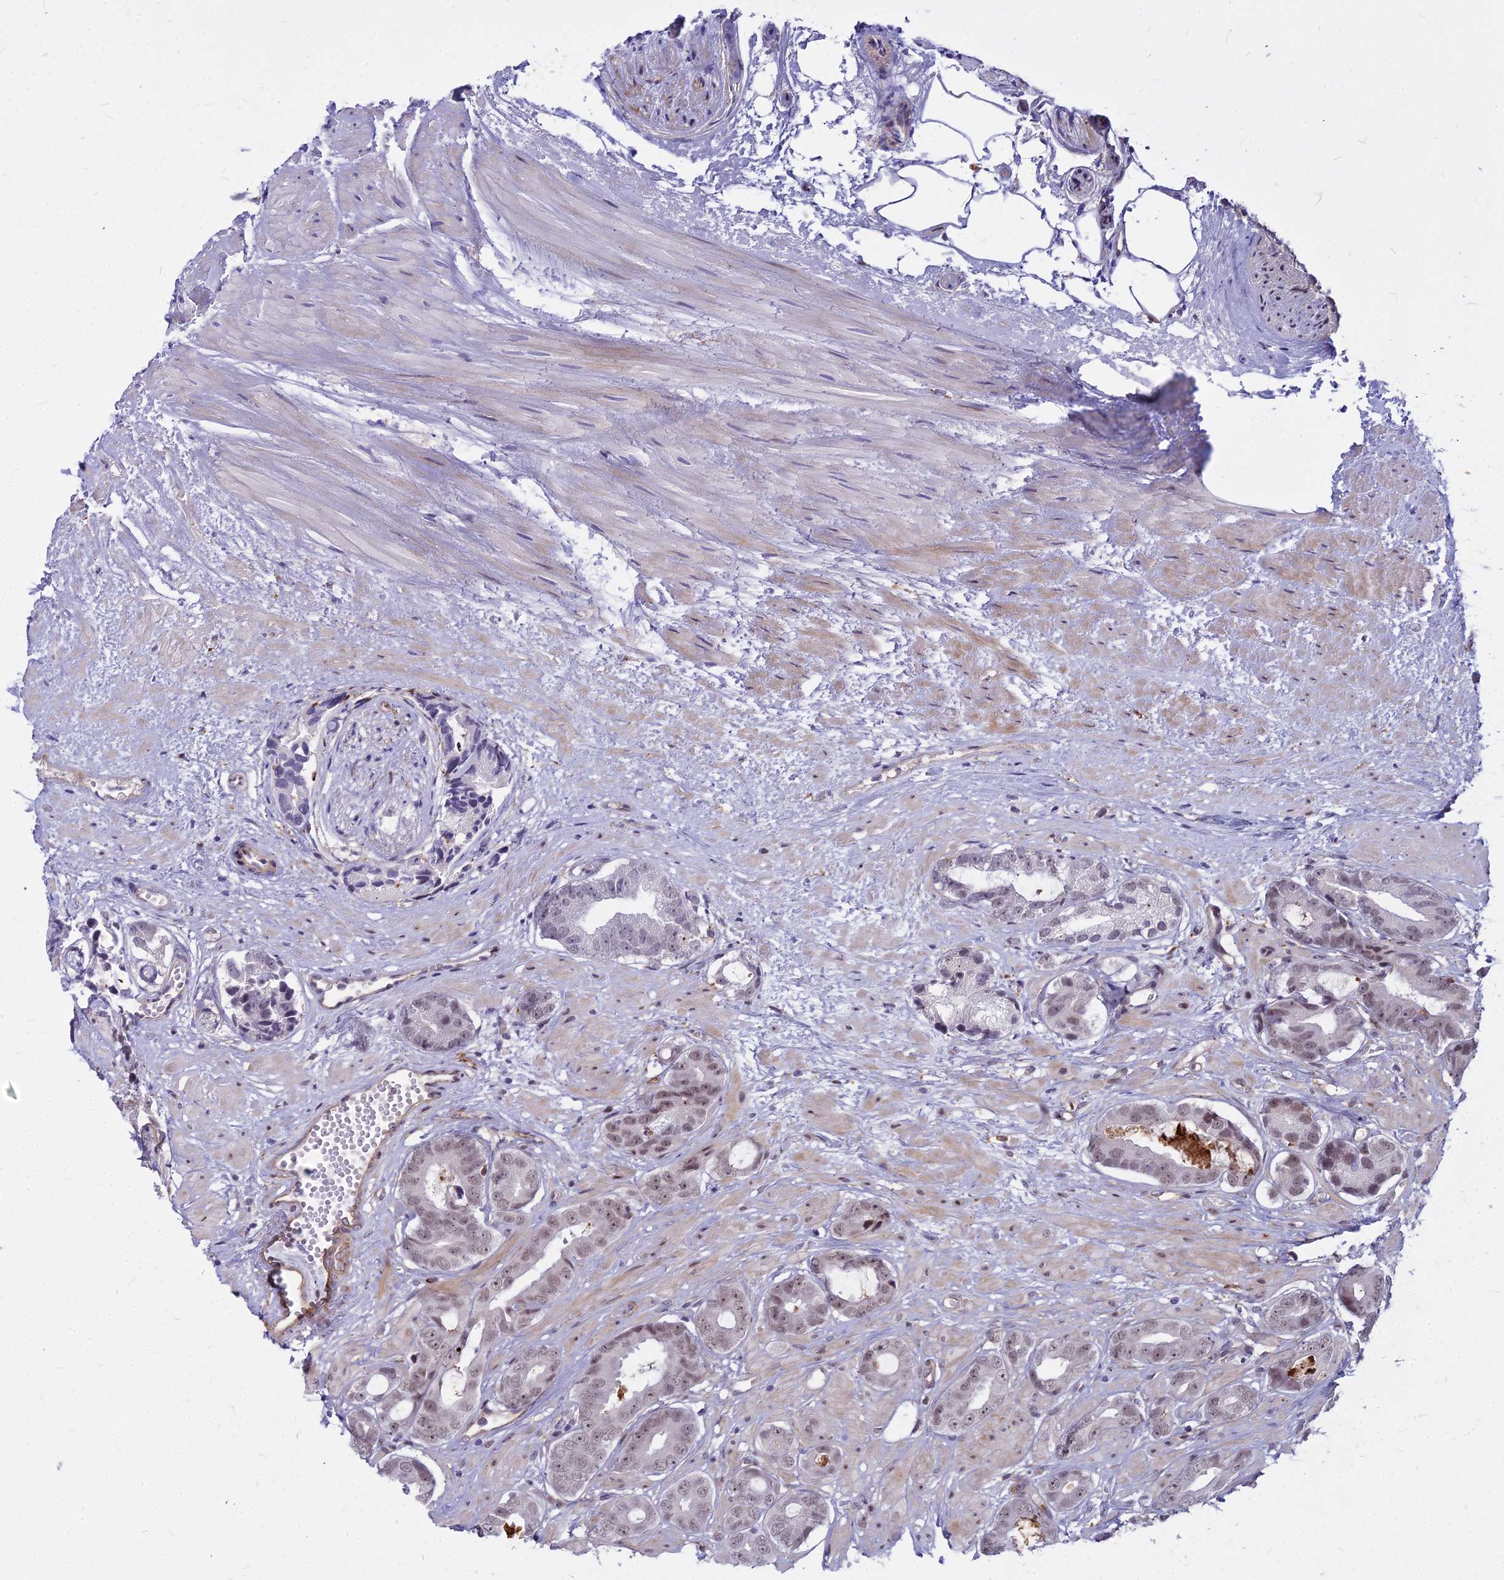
{"staining": {"intensity": "weak", "quantity": "25%-75%", "location": "nuclear"}, "tissue": "prostate cancer", "cell_type": "Tumor cells", "image_type": "cancer", "snomed": [{"axis": "morphology", "description": "Adenocarcinoma, Low grade"}, {"axis": "topography", "description": "Prostate"}], "caption": "About 25%-75% of tumor cells in human prostate low-grade adenocarcinoma demonstrate weak nuclear protein positivity as visualized by brown immunohistochemical staining.", "gene": "ALG10", "patient": {"sex": "male", "age": 64}}